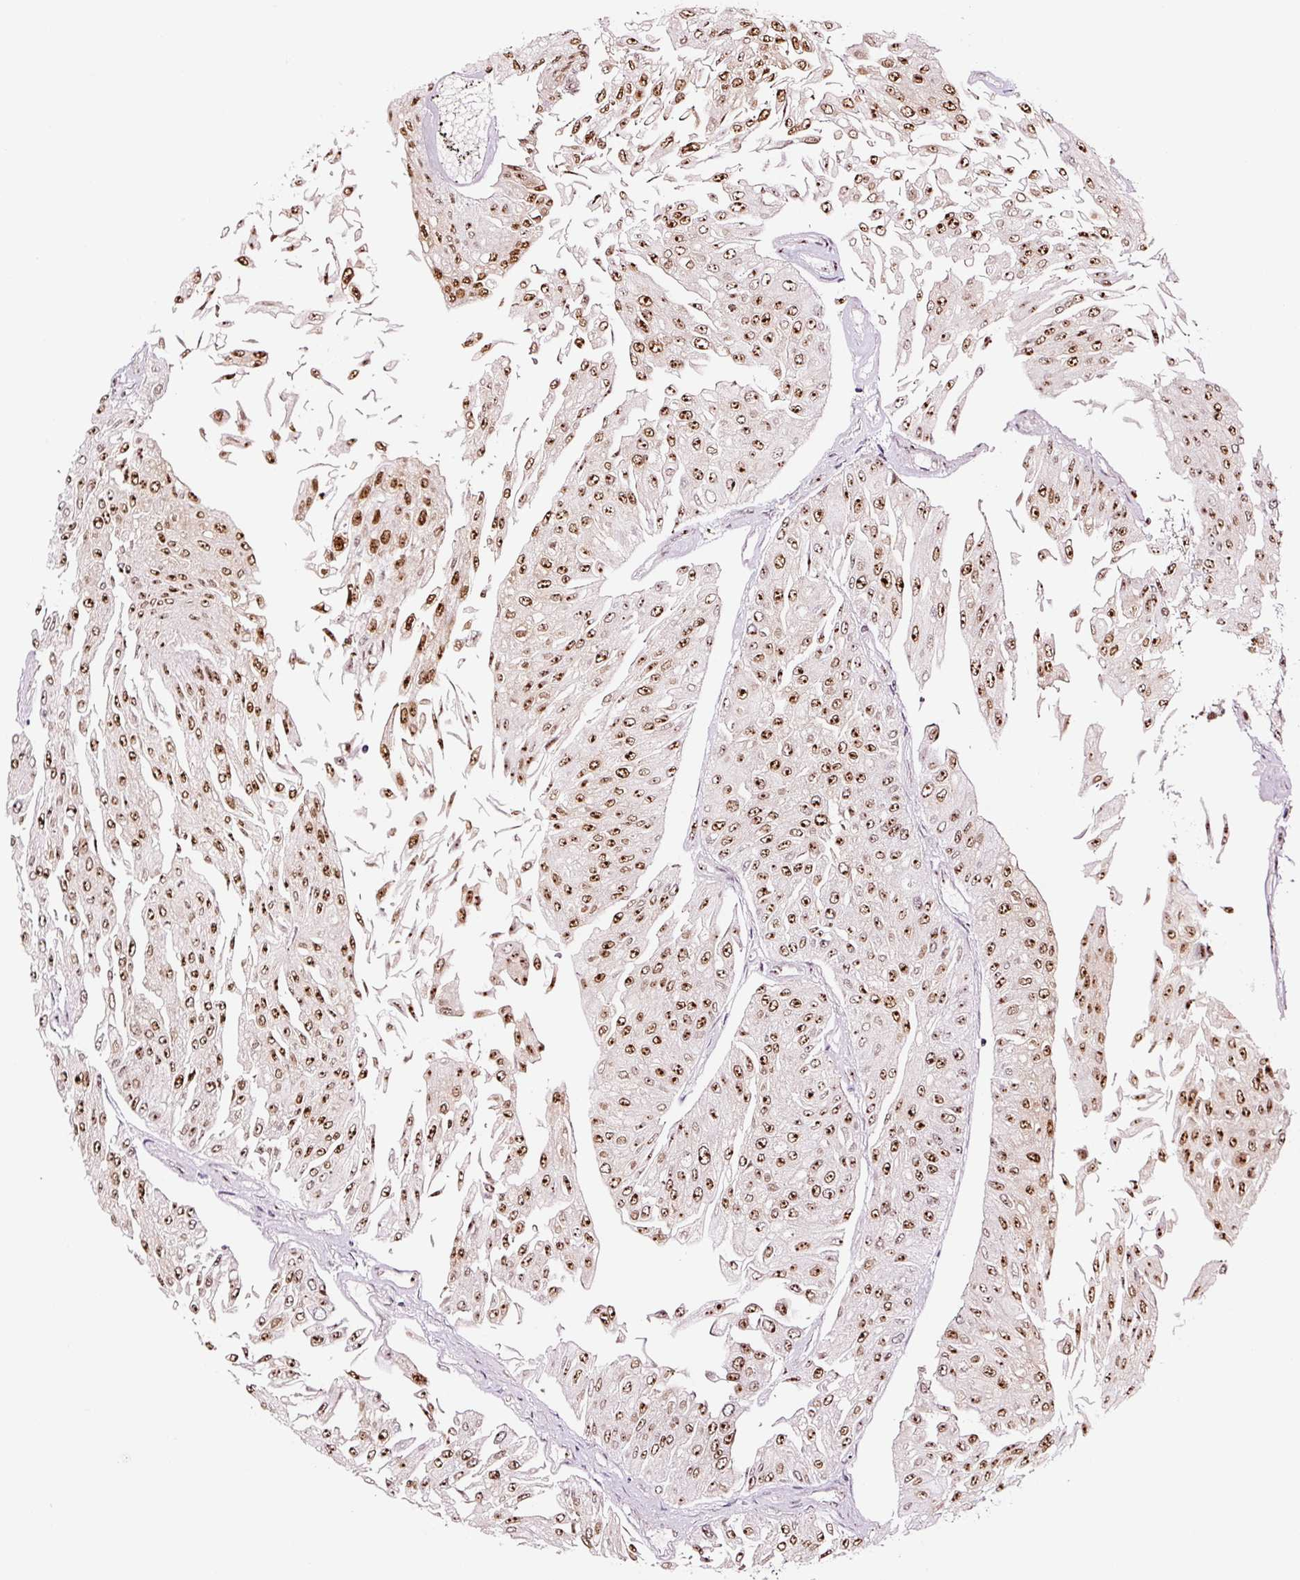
{"staining": {"intensity": "moderate", "quantity": ">75%", "location": "nuclear"}, "tissue": "urothelial cancer", "cell_type": "Tumor cells", "image_type": "cancer", "snomed": [{"axis": "morphology", "description": "Urothelial carcinoma, Low grade"}, {"axis": "topography", "description": "Urinary bladder"}], "caption": "Protein staining of urothelial cancer tissue demonstrates moderate nuclear positivity in about >75% of tumor cells. (DAB IHC with brightfield microscopy, high magnification).", "gene": "GNL3", "patient": {"sex": "male", "age": 67}}